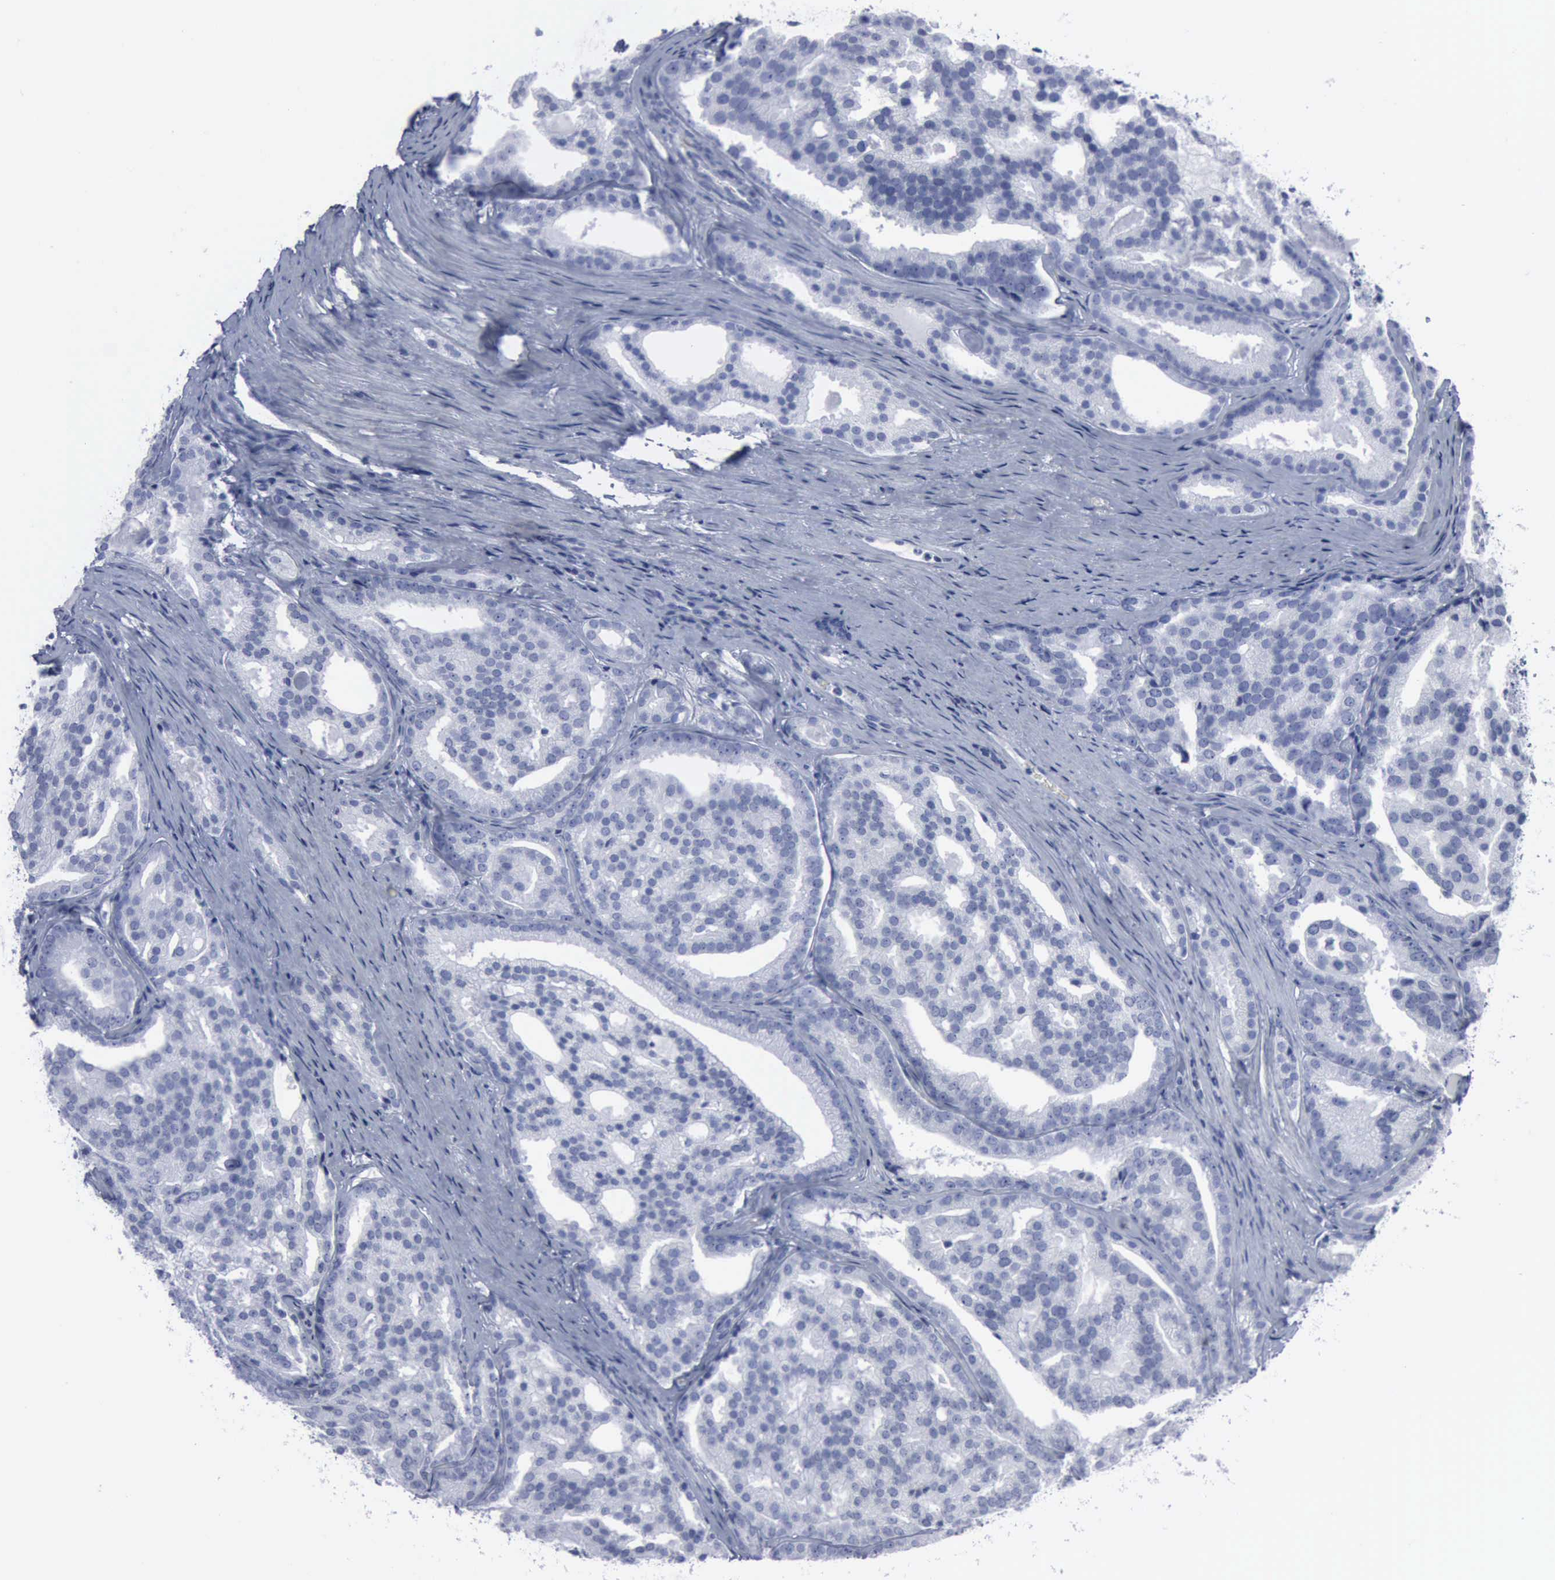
{"staining": {"intensity": "negative", "quantity": "none", "location": "none"}, "tissue": "prostate cancer", "cell_type": "Tumor cells", "image_type": "cancer", "snomed": [{"axis": "morphology", "description": "Adenocarcinoma, High grade"}, {"axis": "topography", "description": "Prostate"}], "caption": "A micrograph of human prostate cancer (adenocarcinoma (high-grade)) is negative for staining in tumor cells.", "gene": "VCAM1", "patient": {"sex": "male", "age": 64}}